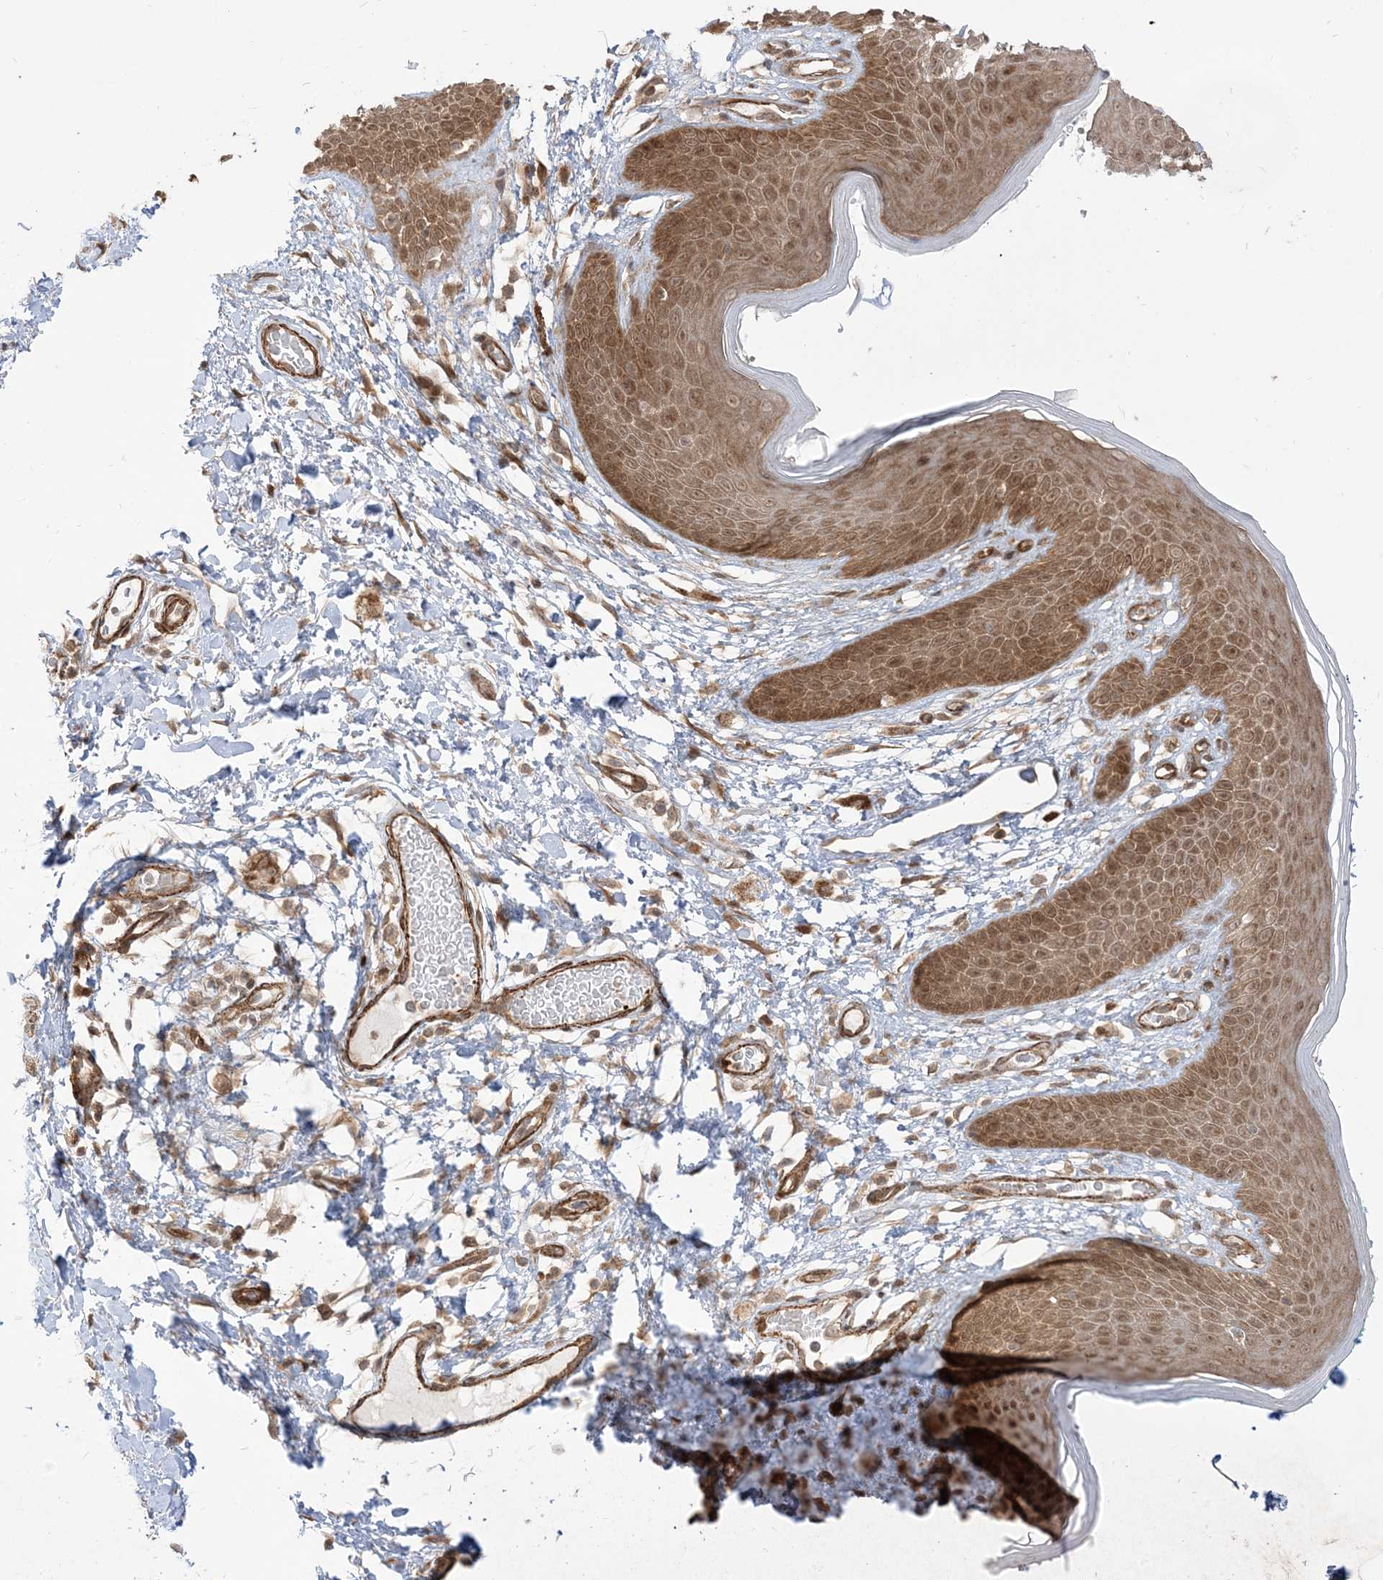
{"staining": {"intensity": "moderate", "quantity": ">75%", "location": "cytoplasmic/membranous,nuclear"}, "tissue": "skin", "cell_type": "Epidermal cells", "image_type": "normal", "snomed": [{"axis": "morphology", "description": "Normal tissue, NOS"}, {"axis": "topography", "description": "Anal"}], "caption": "Immunohistochemical staining of benign skin displays medium levels of moderate cytoplasmic/membranous,nuclear expression in approximately >75% of epidermal cells. (brown staining indicates protein expression, while blue staining denotes nuclei).", "gene": "TBCC", "patient": {"sex": "male", "age": 74}}